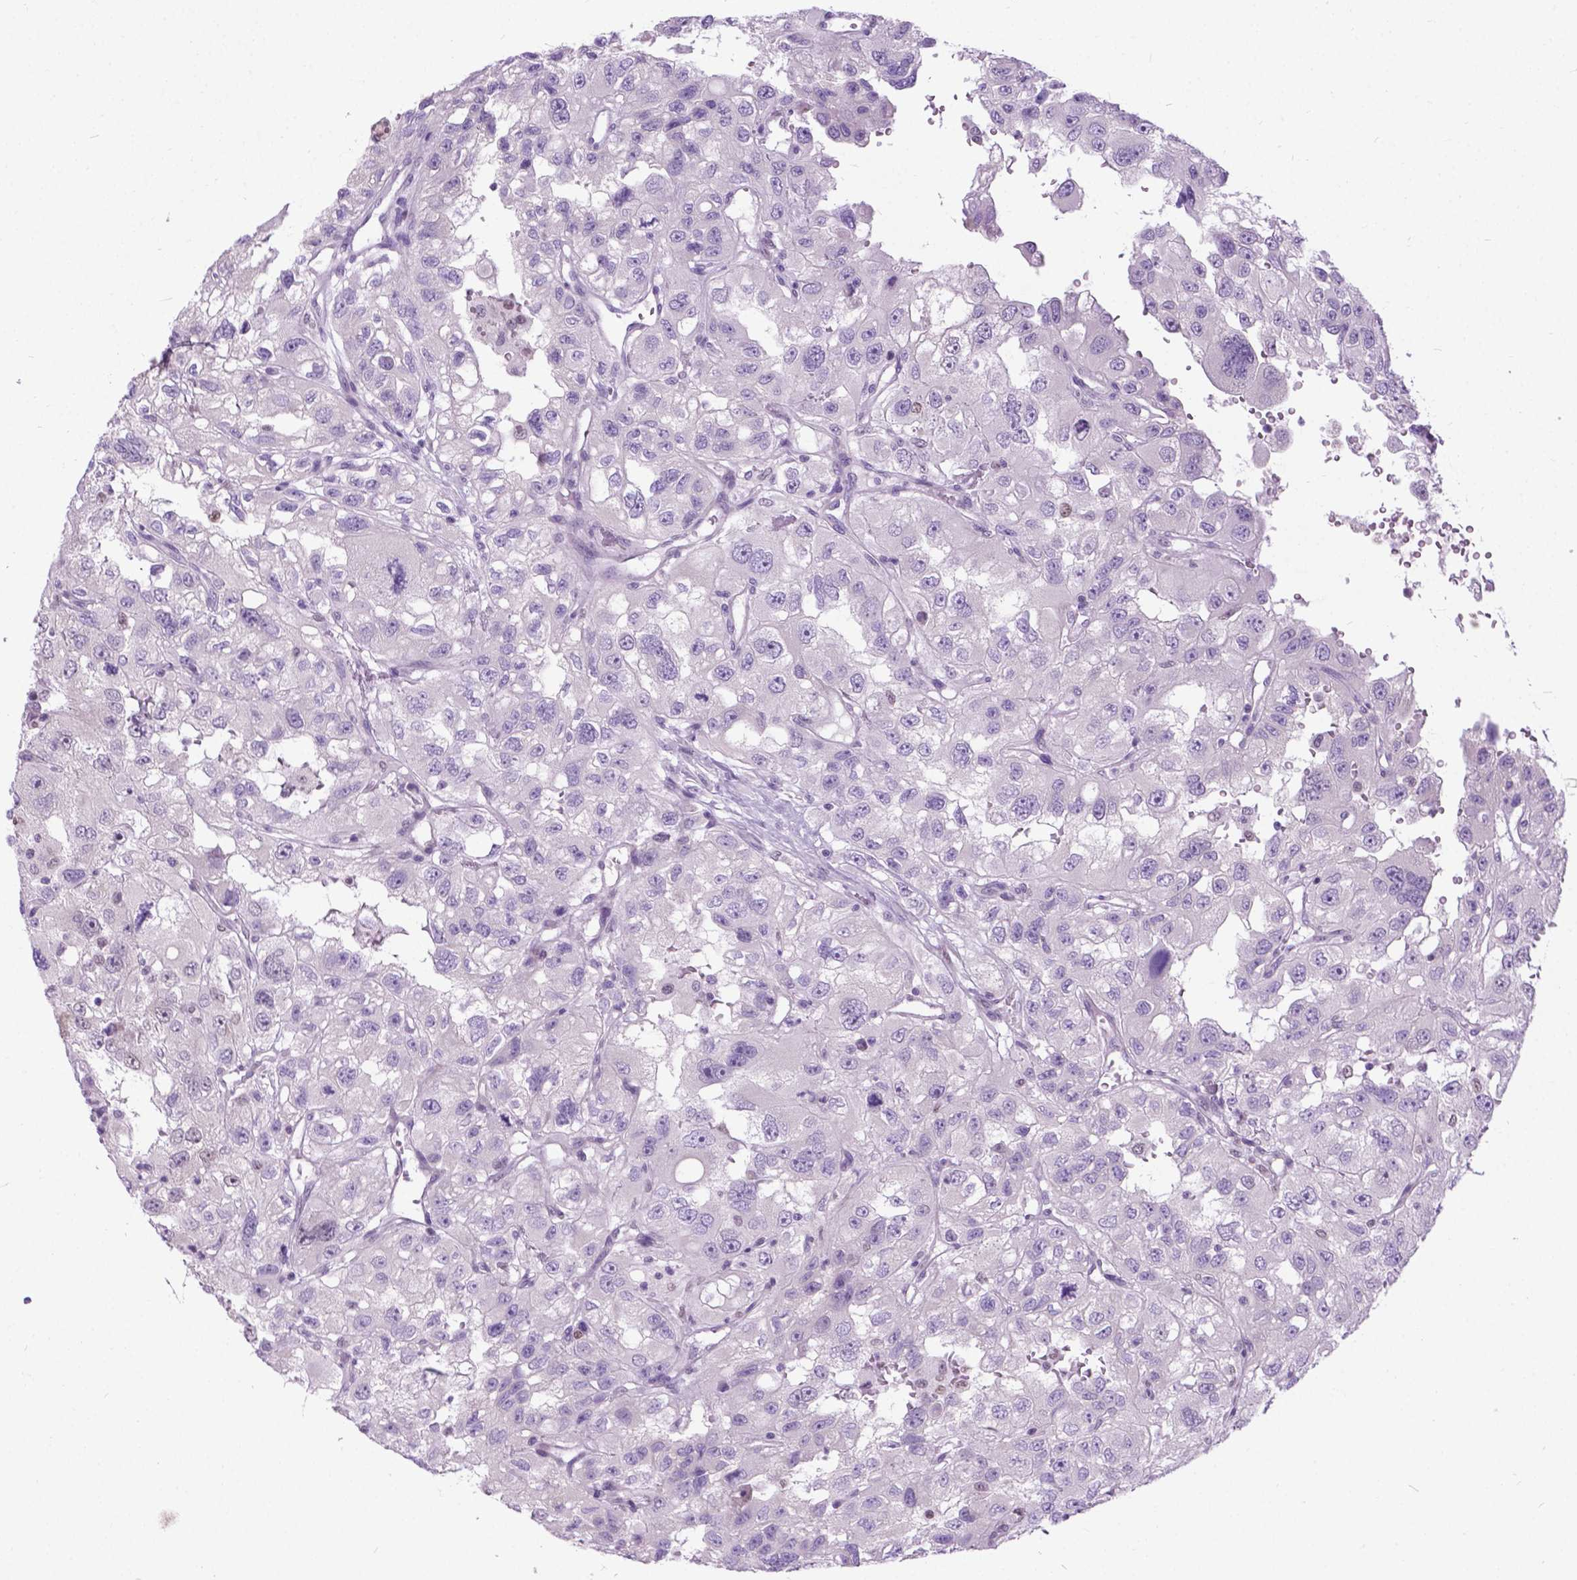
{"staining": {"intensity": "negative", "quantity": "none", "location": "none"}, "tissue": "renal cancer", "cell_type": "Tumor cells", "image_type": "cancer", "snomed": [{"axis": "morphology", "description": "Adenocarcinoma, NOS"}, {"axis": "topography", "description": "Kidney"}], "caption": "Human renal cancer stained for a protein using IHC reveals no staining in tumor cells.", "gene": "APCDD1L", "patient": {"sex": "male", "age": 64}}